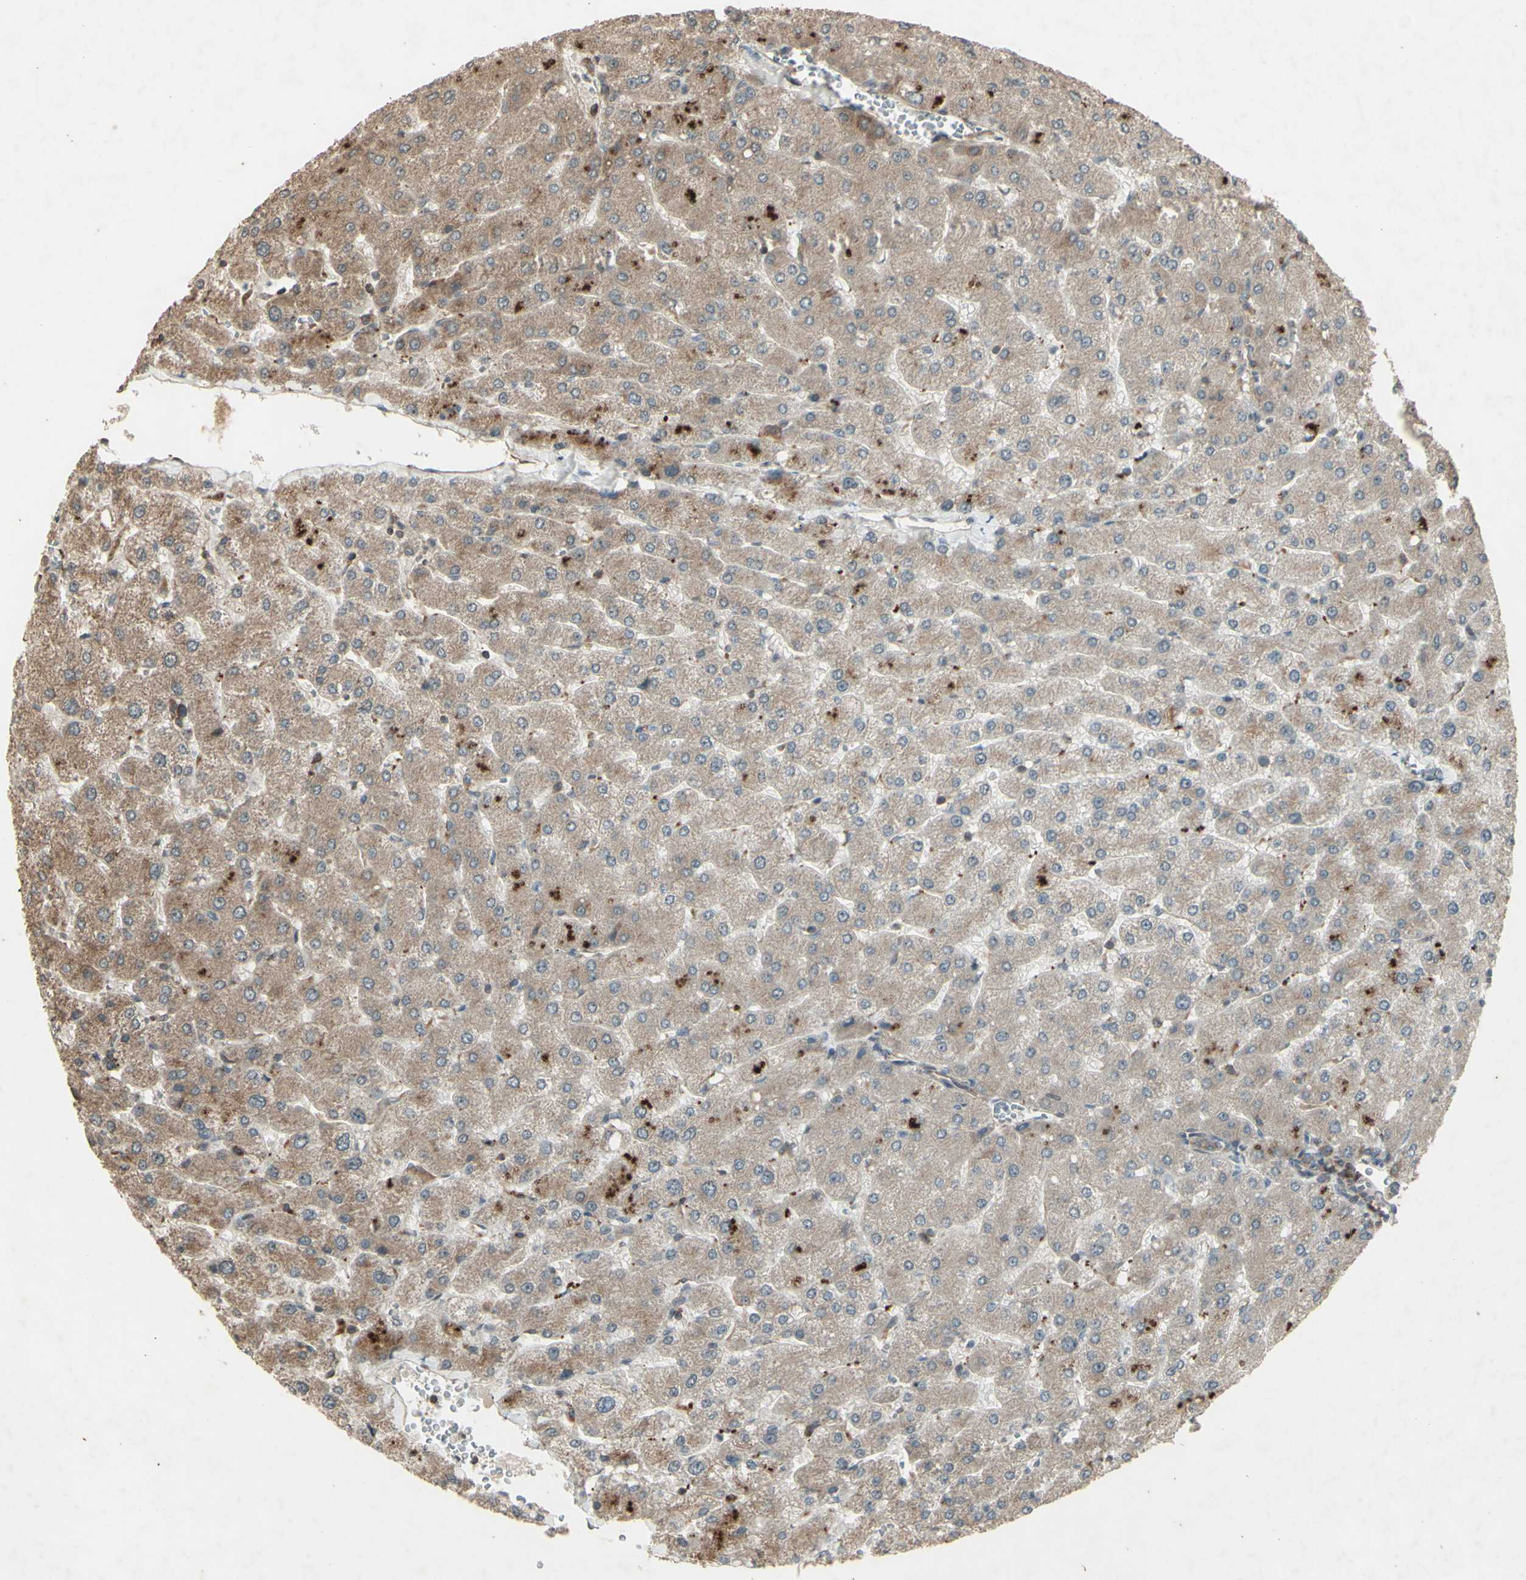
{"staining": {"intensity": "weak", "quantity": ">75%", "location": "cytoplasmic/membranous"}, "tissue": "liver", "cell_type": "Cholangiocytes", "image_type": "normal", "snomed": [{"axis": "morphology", "description": "Normal tissue, NOS"}, {"axis": "topography", "description": "Liver"}], "caption": "A brown stain highlights weak cytoplasmic/membranous staining of a protein in cholangiocytes of benign liver. Nuclei are stained in blue.", "gene": "AP1G1", "patient": {"sex": "male", "age": 55}}